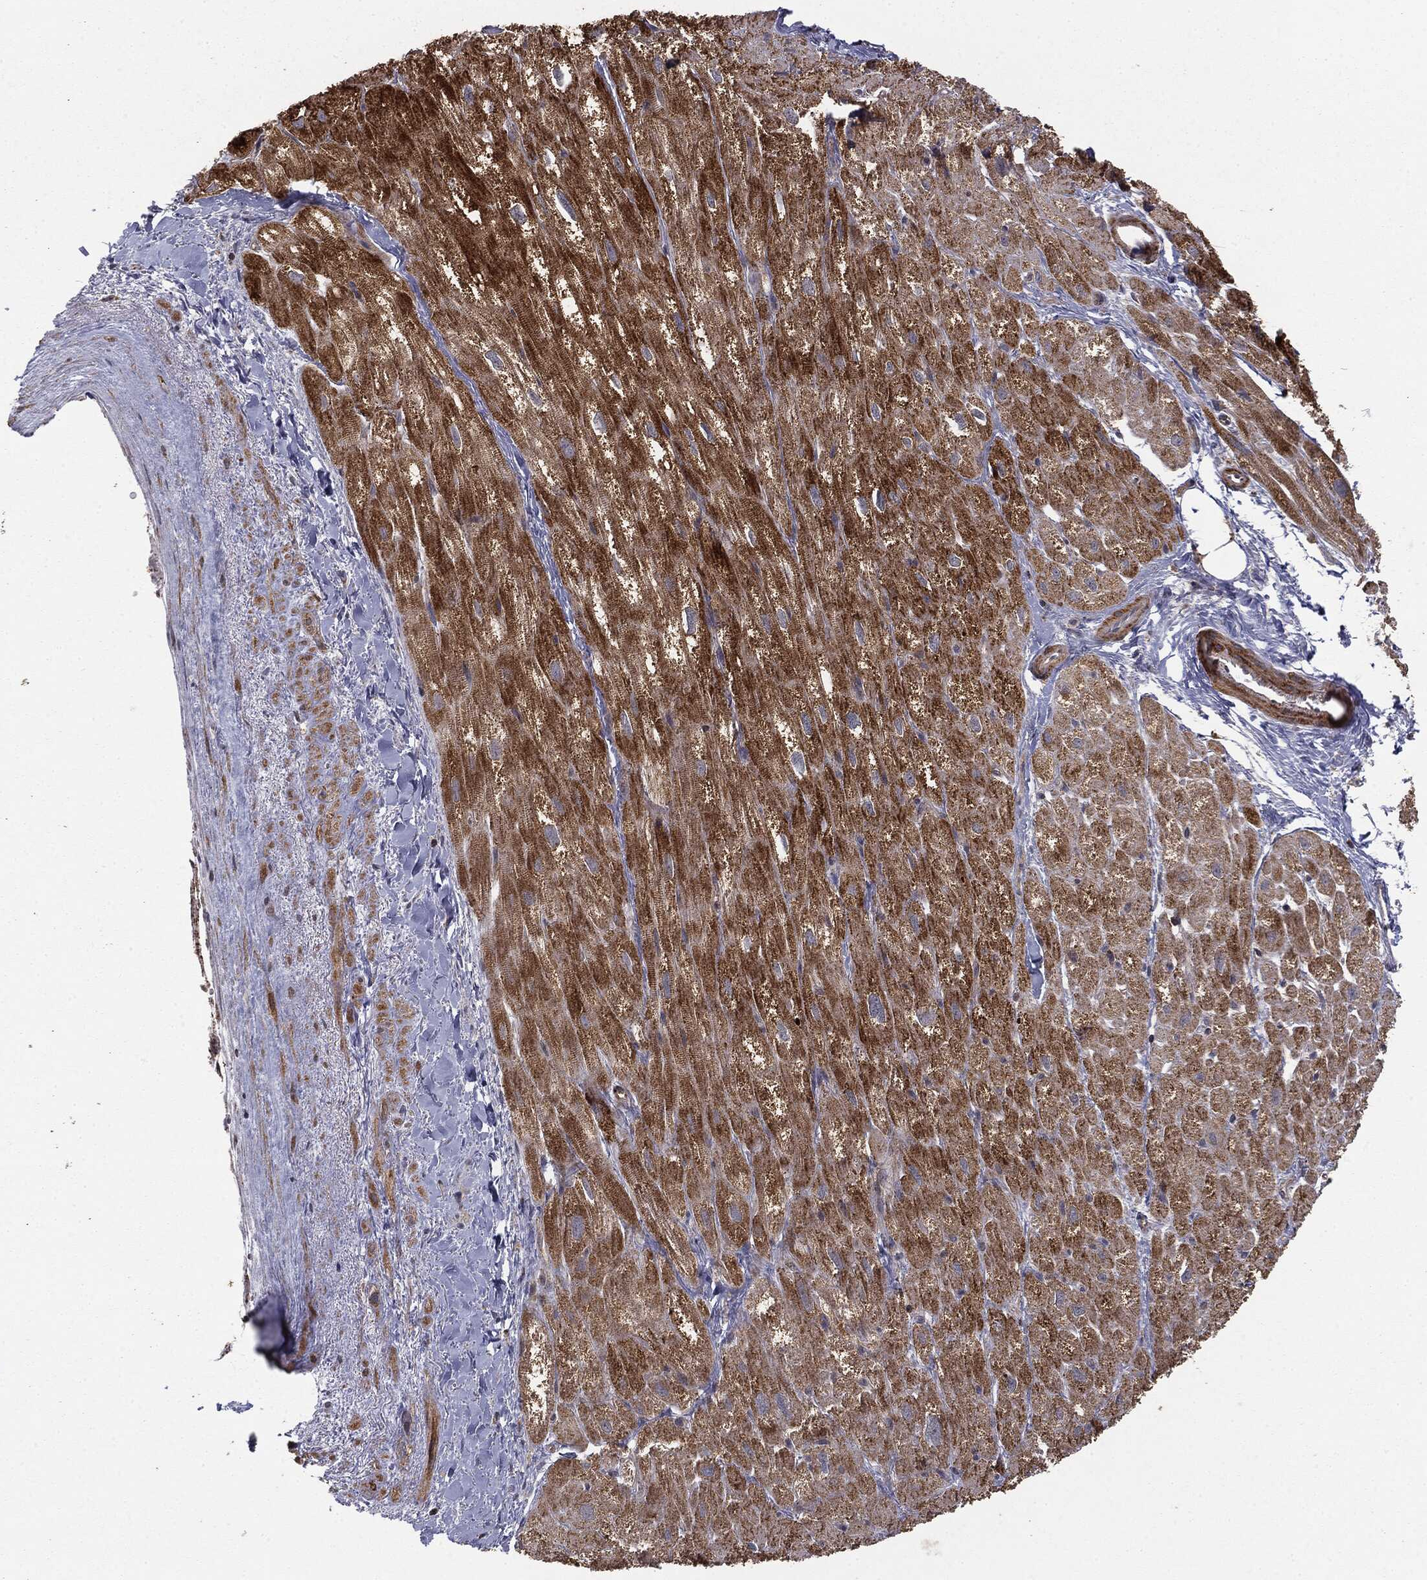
{"staining": {"intensity": "strong", "quantity": "25%-75%", "location": "cytoplasmic/membranous"}, "tissue": "heart muscle", "cell_type": "Cardiomyocytes", "image_type": "normal", "snomed": [{"axis": "morphology", "description": "Normal tissue, NOS"}, {"axis": "topography", "description": "Heart"}], "caption": "Unremarkable heart muscle was stained to show a protein in brown. There is high levels of strong cytoplasmic/membranous positivity in approximately 25%-75% of cardiomyocytes.", "gene": "MTOR", "patient": {"sex": "male", "age": 62}}